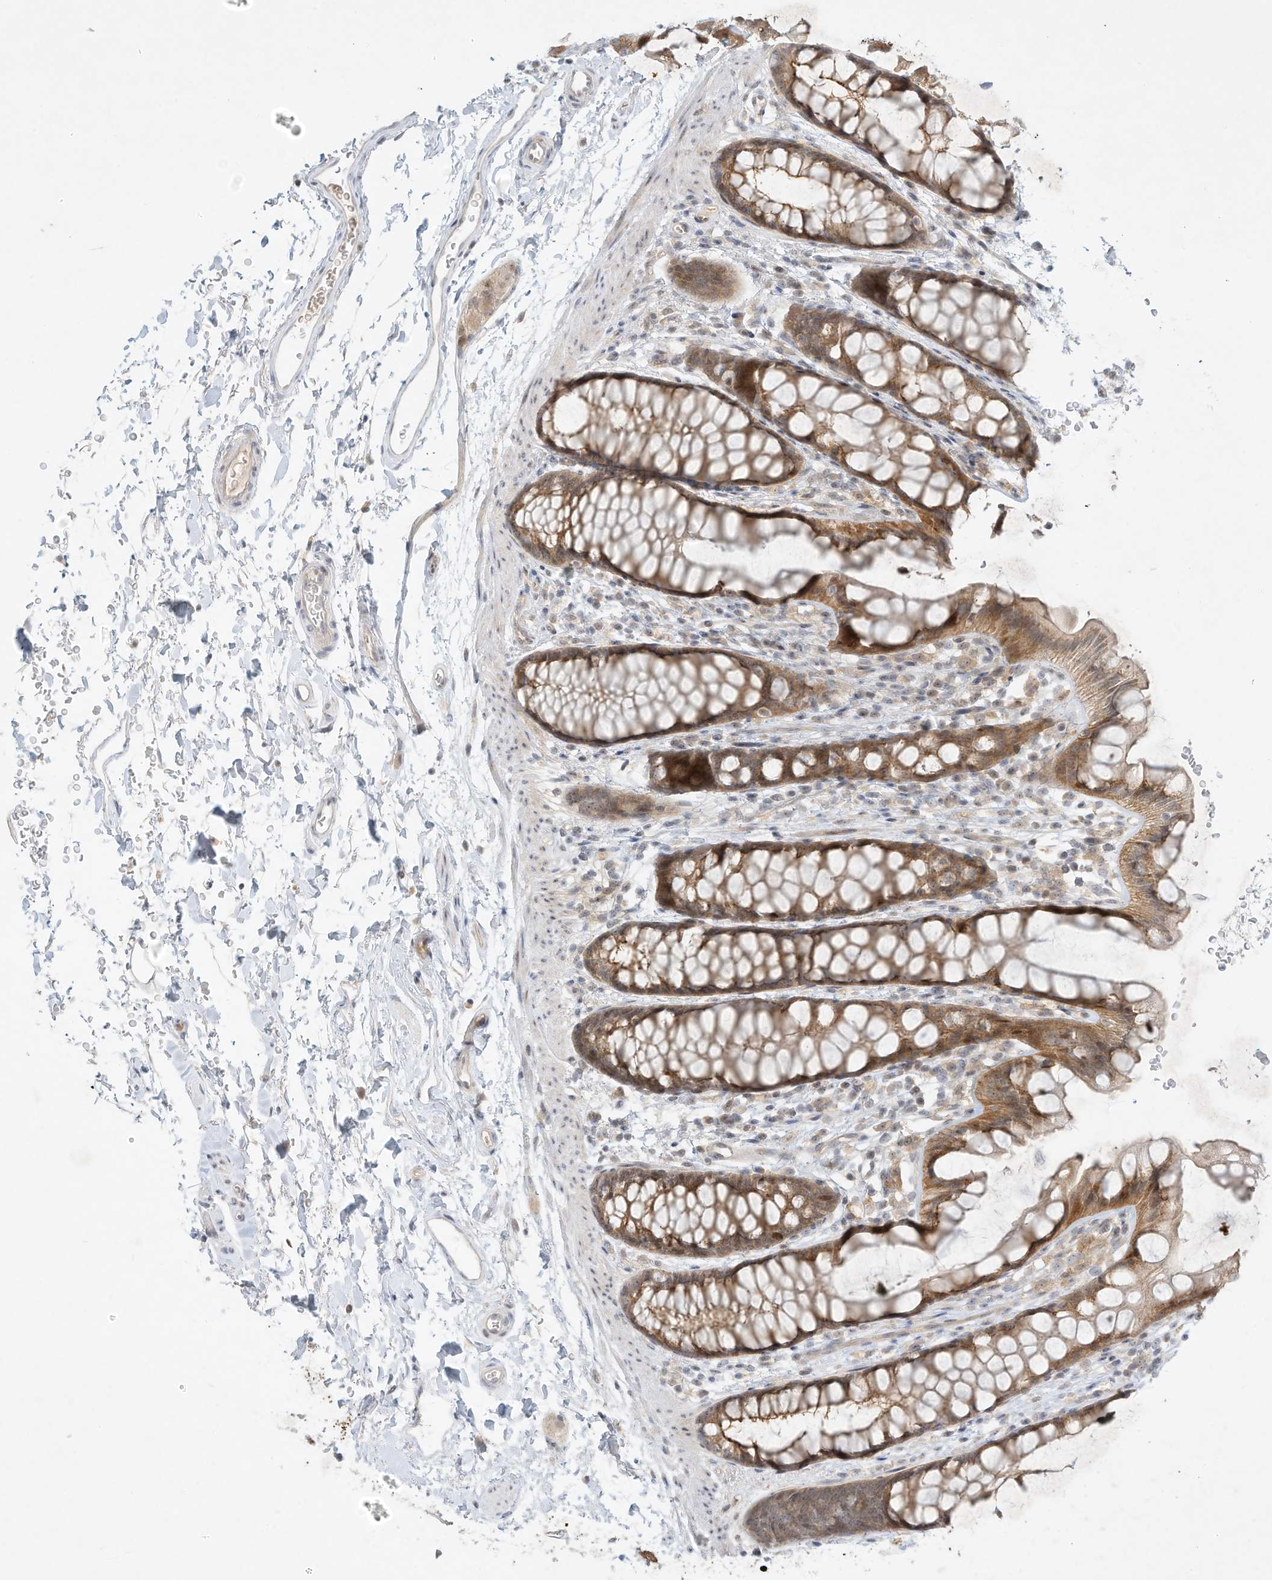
{"staining": {"intensity": "moderate", "quantity": ">75%", "location": "cytoplasmic/membranous"}, "tissue": "rectum", "cell_type": "Glandular cells", "image_type": "normal", "snomed": [{"axis": "morphology", "description": "Normal tissue, NOS"}, {"axis": "topography", "description": "Rectum"}], "caption": "A brown stain labels moderate cytoplasmic/membranous staining of a protein in glandular cells of benign human rectum.", "gene": "PAK6", "patient": {"sex": "female", "age": 65}}